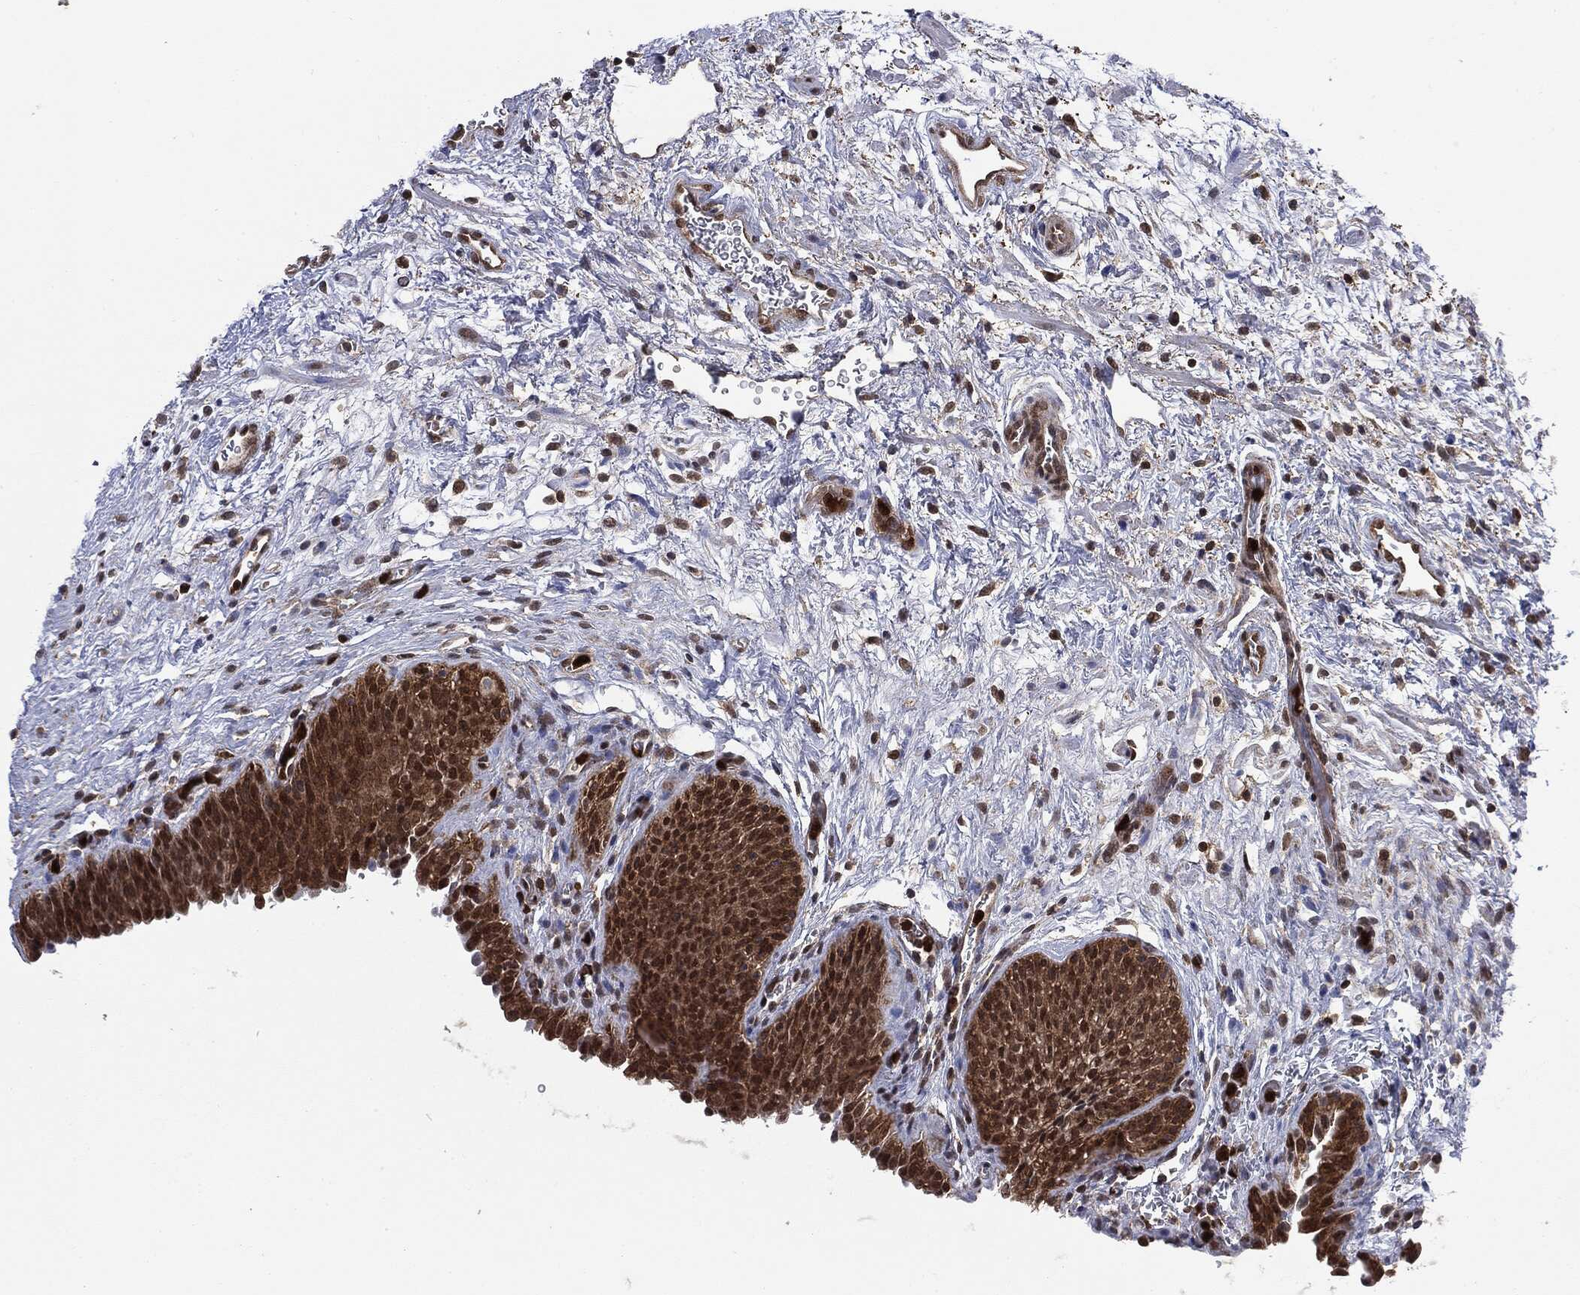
{"staining": {"intensity": "strong", "quantity": ">75%", "location": "cytoplasmic/membranous,nuclear"}, "tissue": "urinary bladder", "cell_type": "Urothelial cells", "image_type": "normal", "snomed": [{"axis": "morphology", "description": "Normal tissue, NOS"}, {"axis": "topography", "description": "Urinary bladder"}], "caption": "Protein staining of unremarkable urinary bladder shows strong cytoplasmic/membranous,nuclear staining in about >75% of urothelial cells. (IHC, brightfield microscopy, high magnification).", "gene": "GPI", "patient": {"sex": "male", "age": 37}}